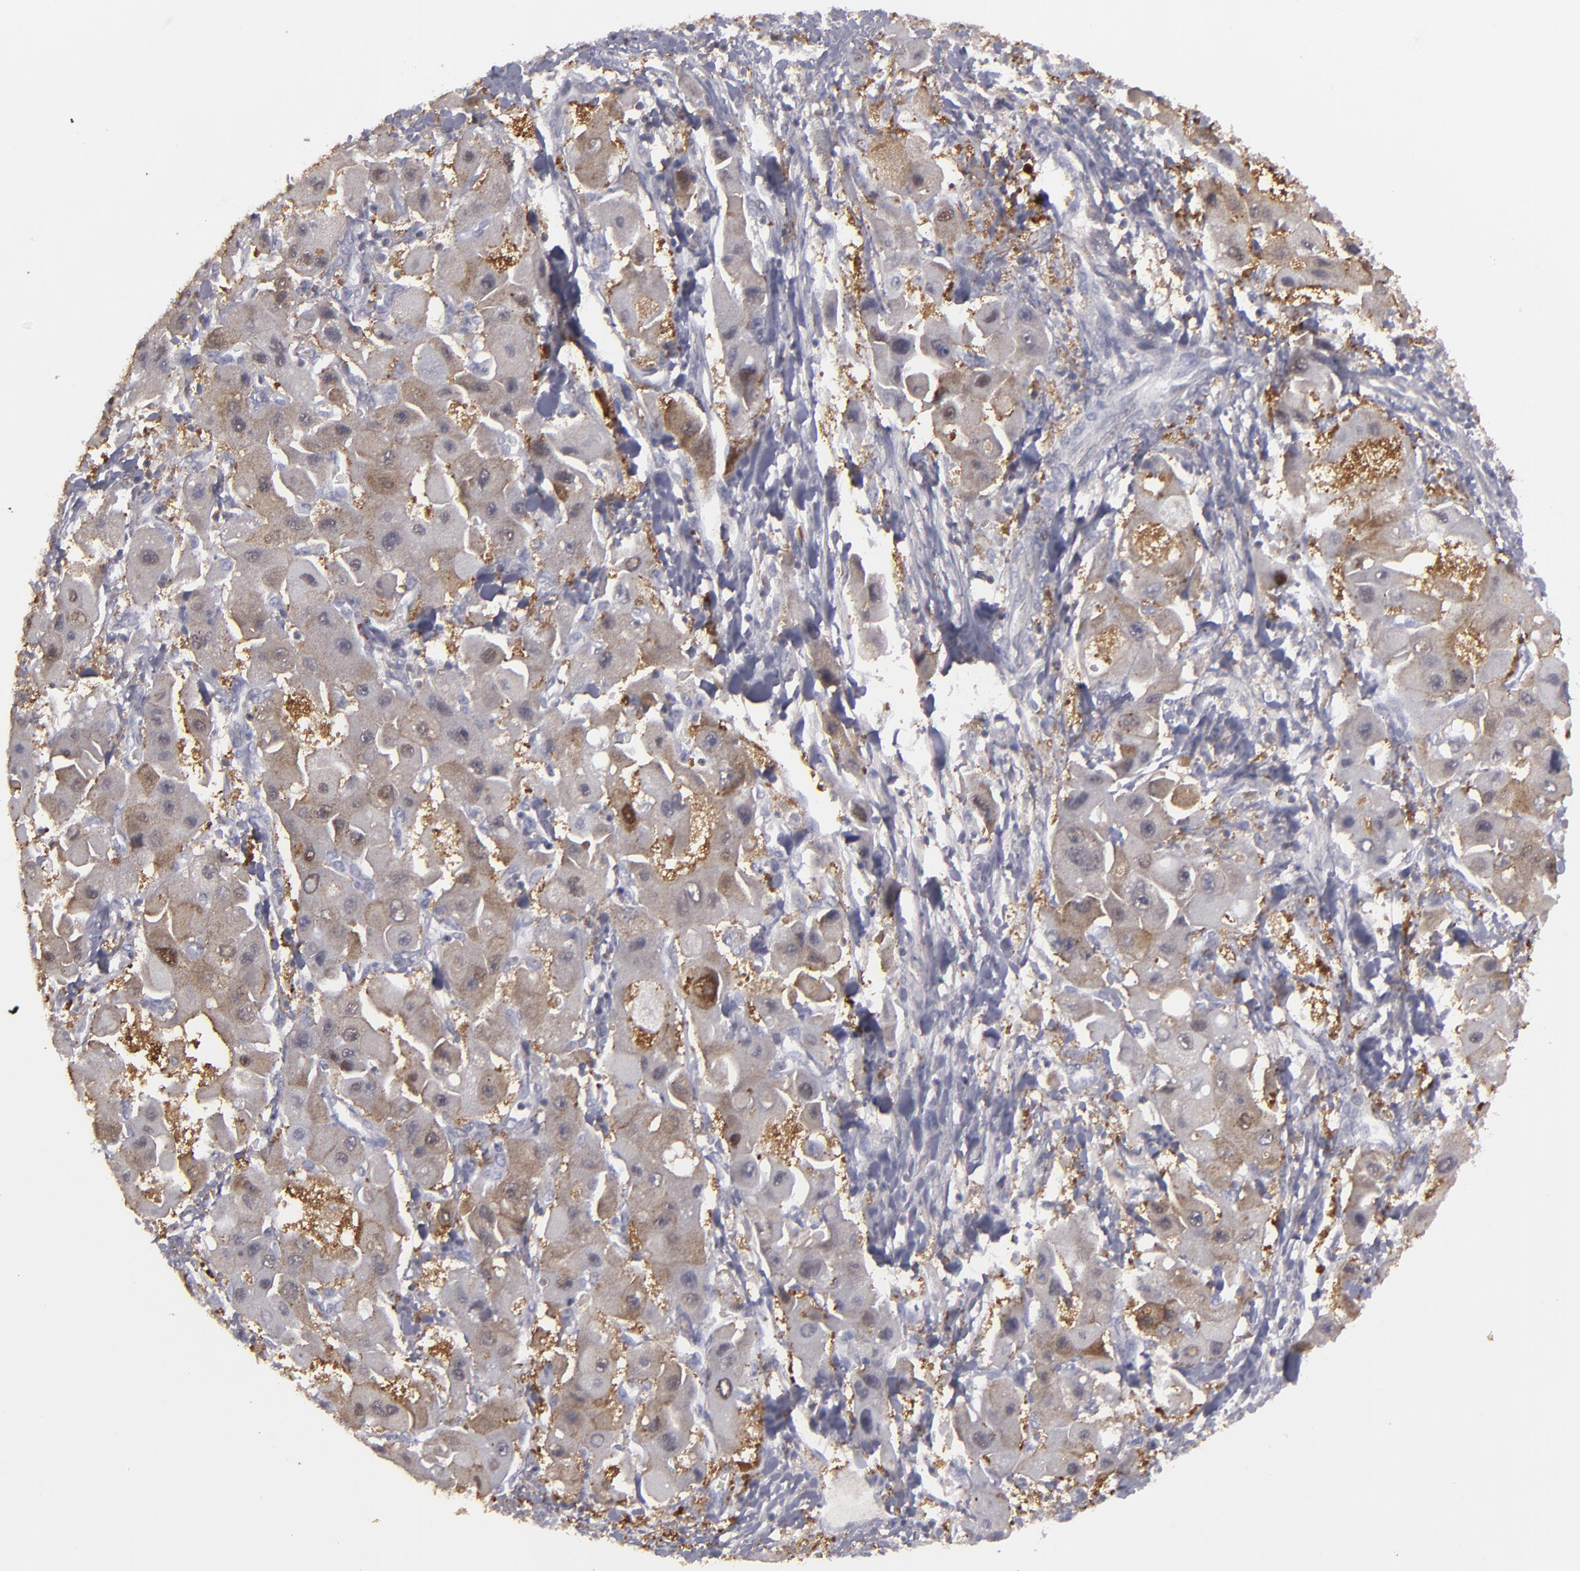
{"staining": {"intensity": "weak", "quantity": ">75%", "location": "cytoplasmic/membranous"}, "tissue": "liver cancer", "cell_type": "Tumor cells", "image_type": "cancer", "snomed": [{"axis": "morphology", "description": "Carcinoma, Hepatocellular, NOS"}, {"axis": "topography", "description": "Liver"}], "caption": "Liver hepatocellular carcinoma tissue shows weak cytoplasmic/membranous positivity in approximately >75% of tumor cells", "gene": "SEMA3G", "patient": {"sex": "male", "age": 24}}